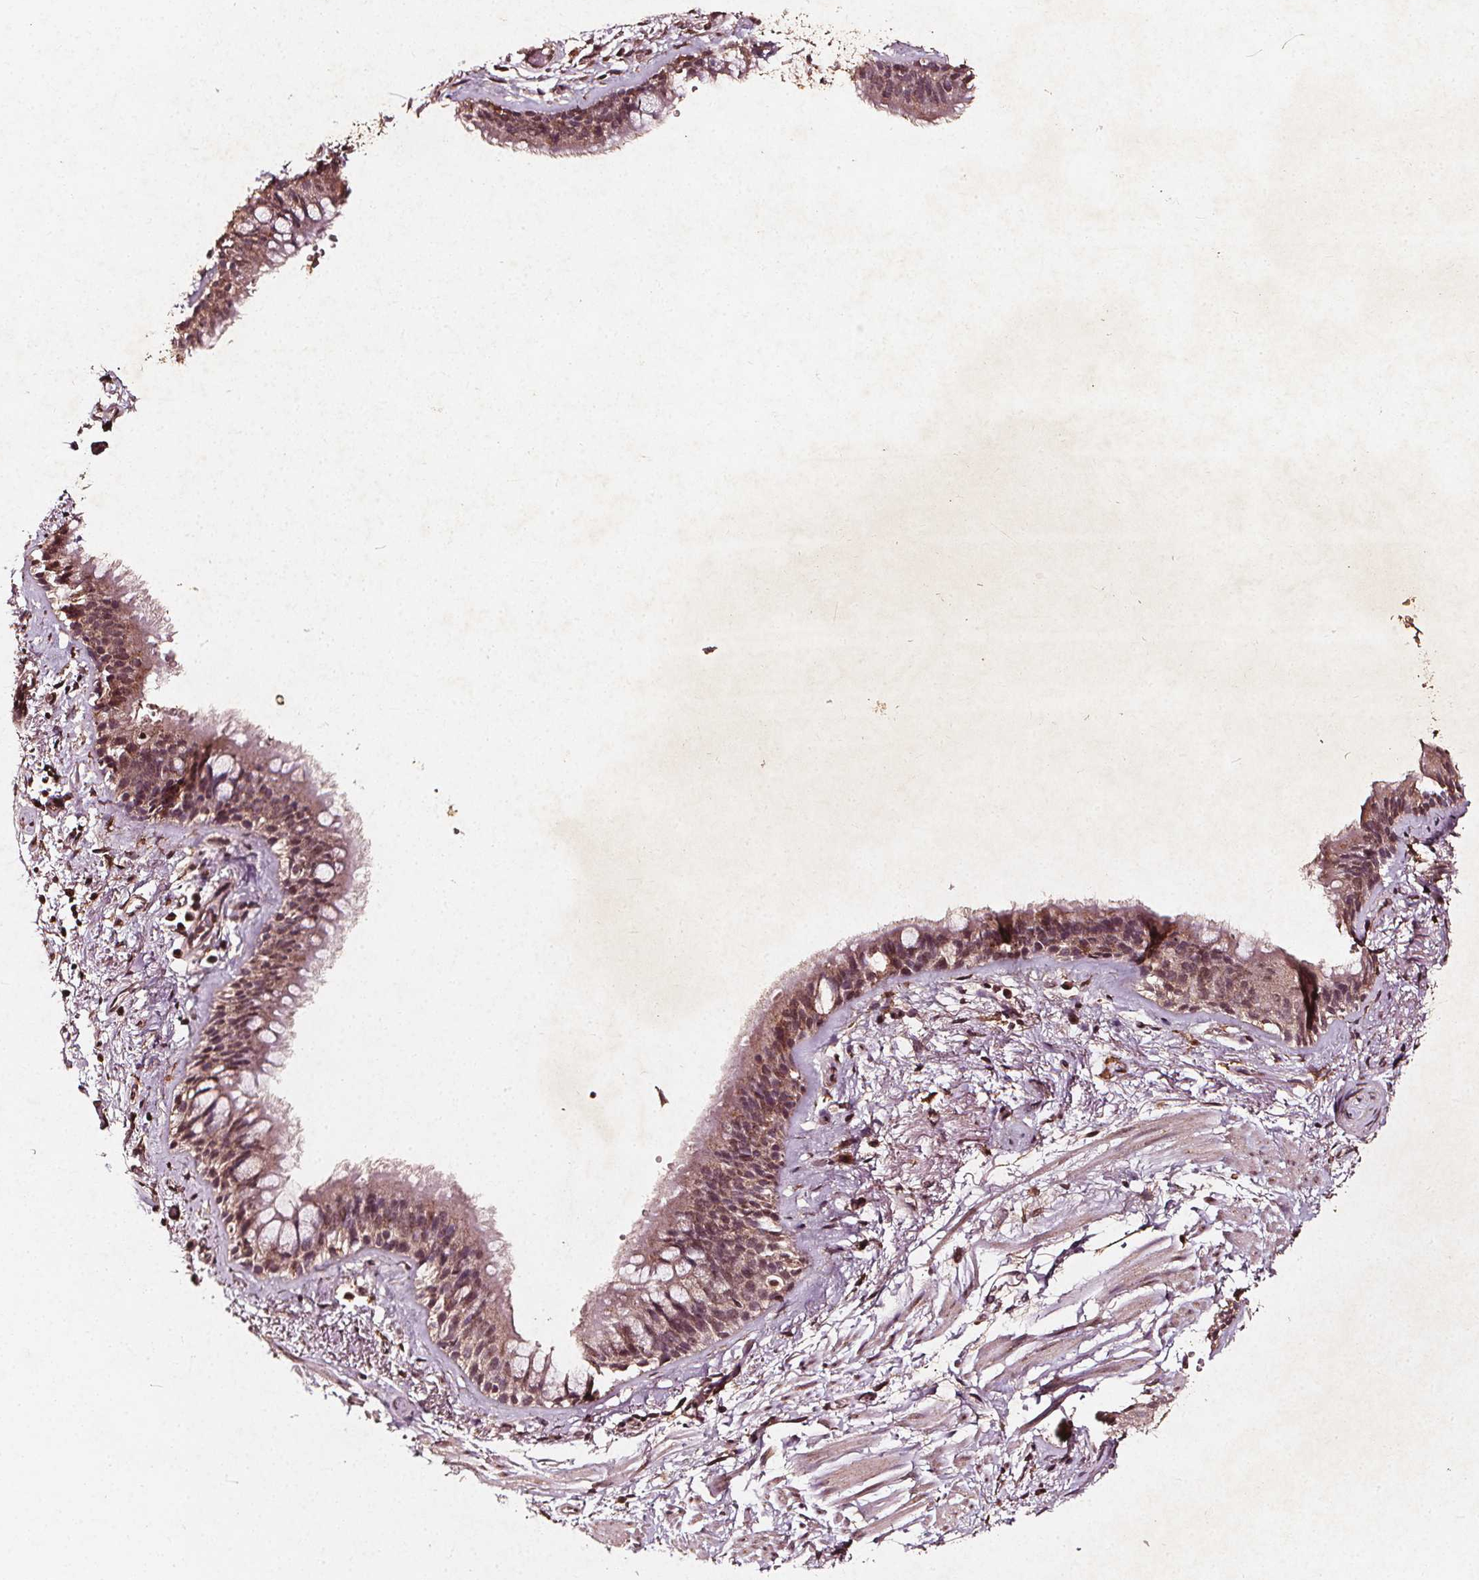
{"staining": {"intensity": "moderate", "quantity": ">75%", "location": "cytoplasmic/membranous,nuclear"}, "tissue": "bronchus", "cell_type": "Respiratory epithelial cells", "image_type": "normal", "snomed": [{"axis": "morphology", "description": "Normal tissue, NOS"}, {"axis": "topography", "description": "Cartilage tissue"}, {"axis": "topography", "description": "Bronchus"}], "caption": "Bronchus stained with DAB IHC demonstrates medium levels of moderate cytoplasmic/membranous,nuclear expression in approximately >75% of respiratory epithelial cells.", "gene": "ABCA1", "patient": {"sex": "male", "age": 58}}